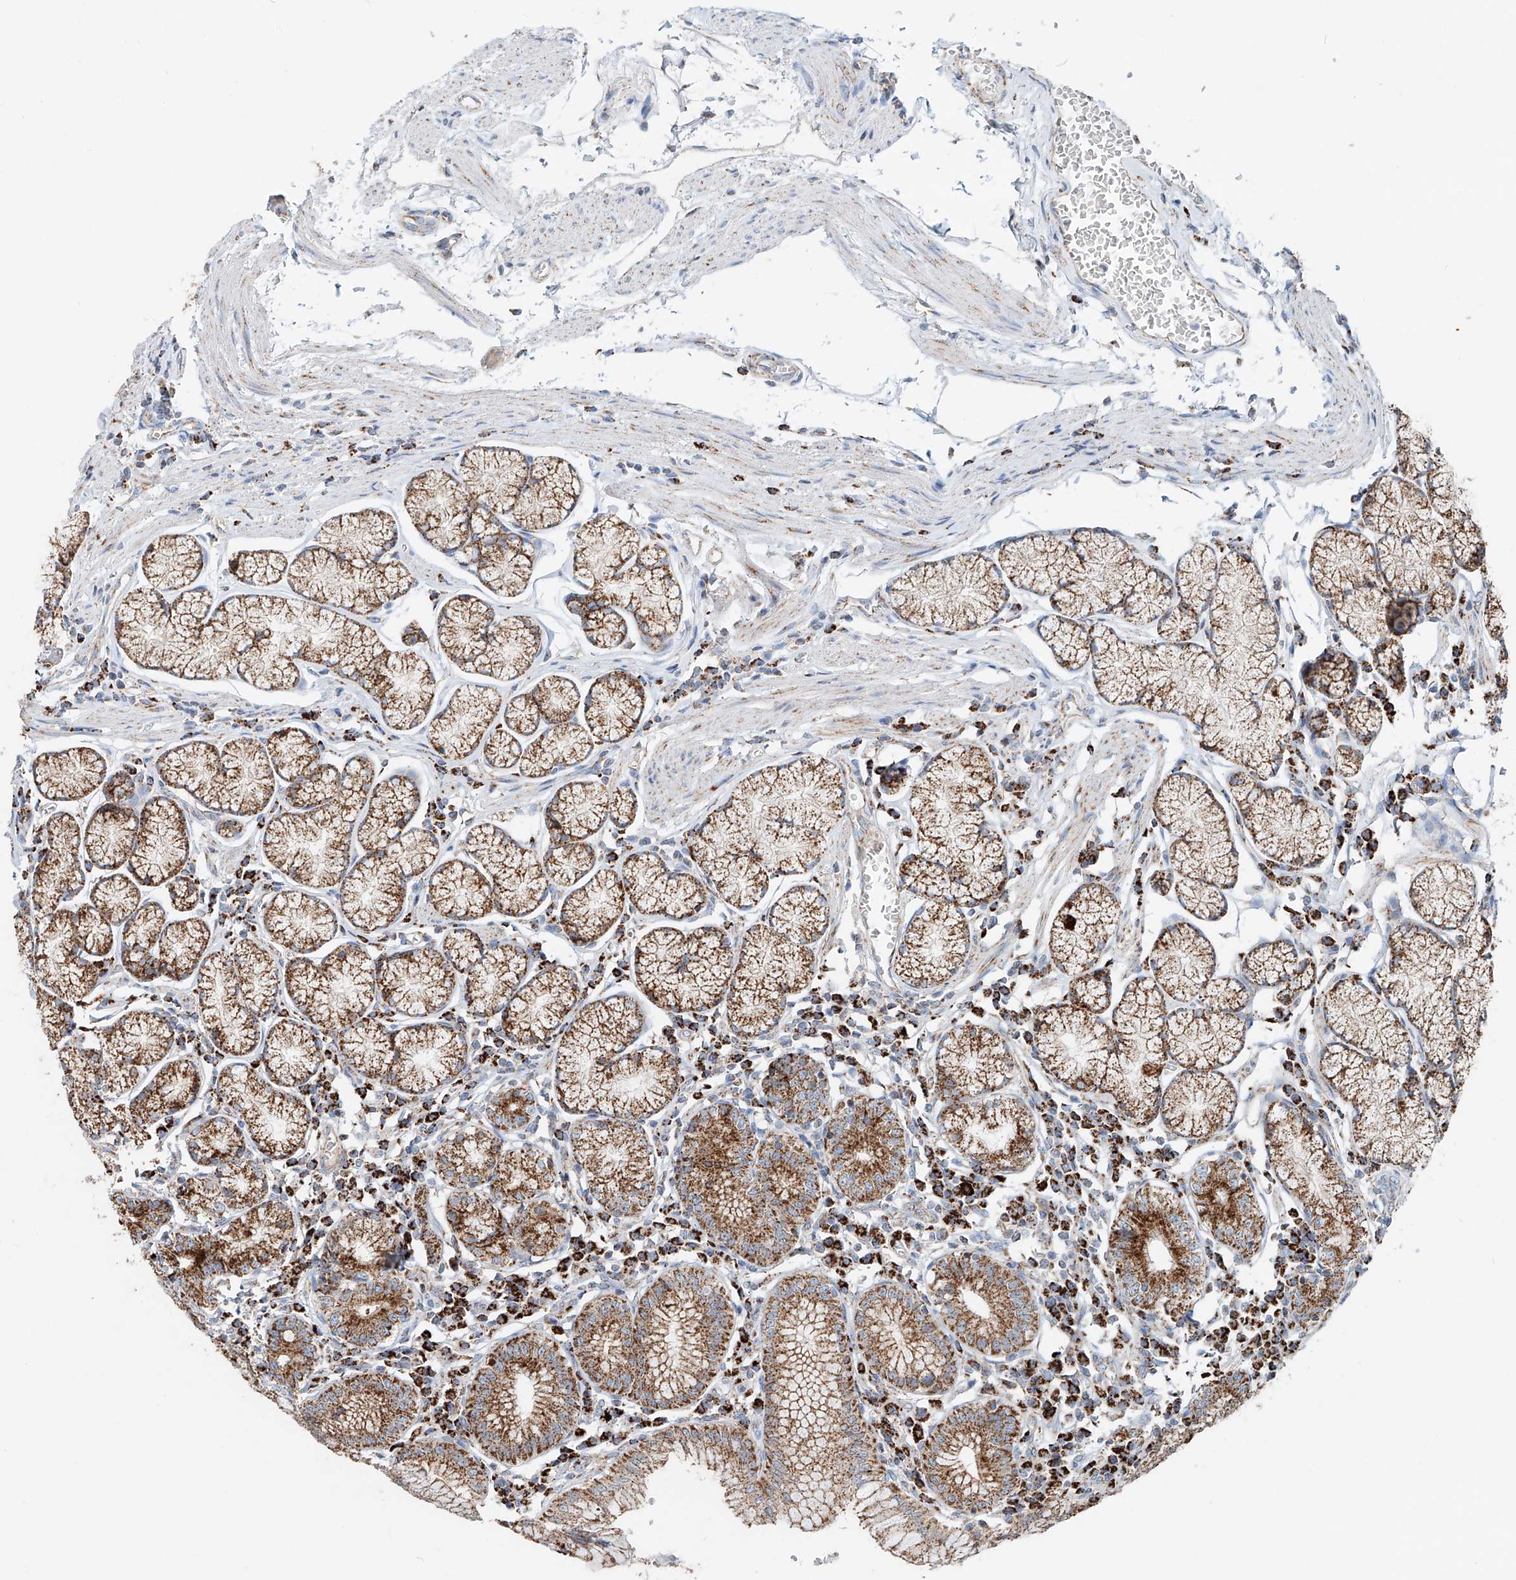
{"staining": {"intensity": "strong", "quantity": "25%-75%", "location": "cytoplasmic/membranous"}, "tissue": "stomach", "cell_type": "Glandular cells", "image_type": "normal", "snomed": [{"axis": "morphology", "description": "Normal tissue, NOS"}, {"axis": "topography", "description": "Stomach"}], "caption": "This image displays normal stomach stained with immunohistochemistry (IHC) to label a protein in brown. The cytoplasmic/membranous of glandular cells show strong positivity for the protein. Nuclei are counter-stained blue.", "gene": "CARD10", "patient": {"sex": "male", "age": 55}}